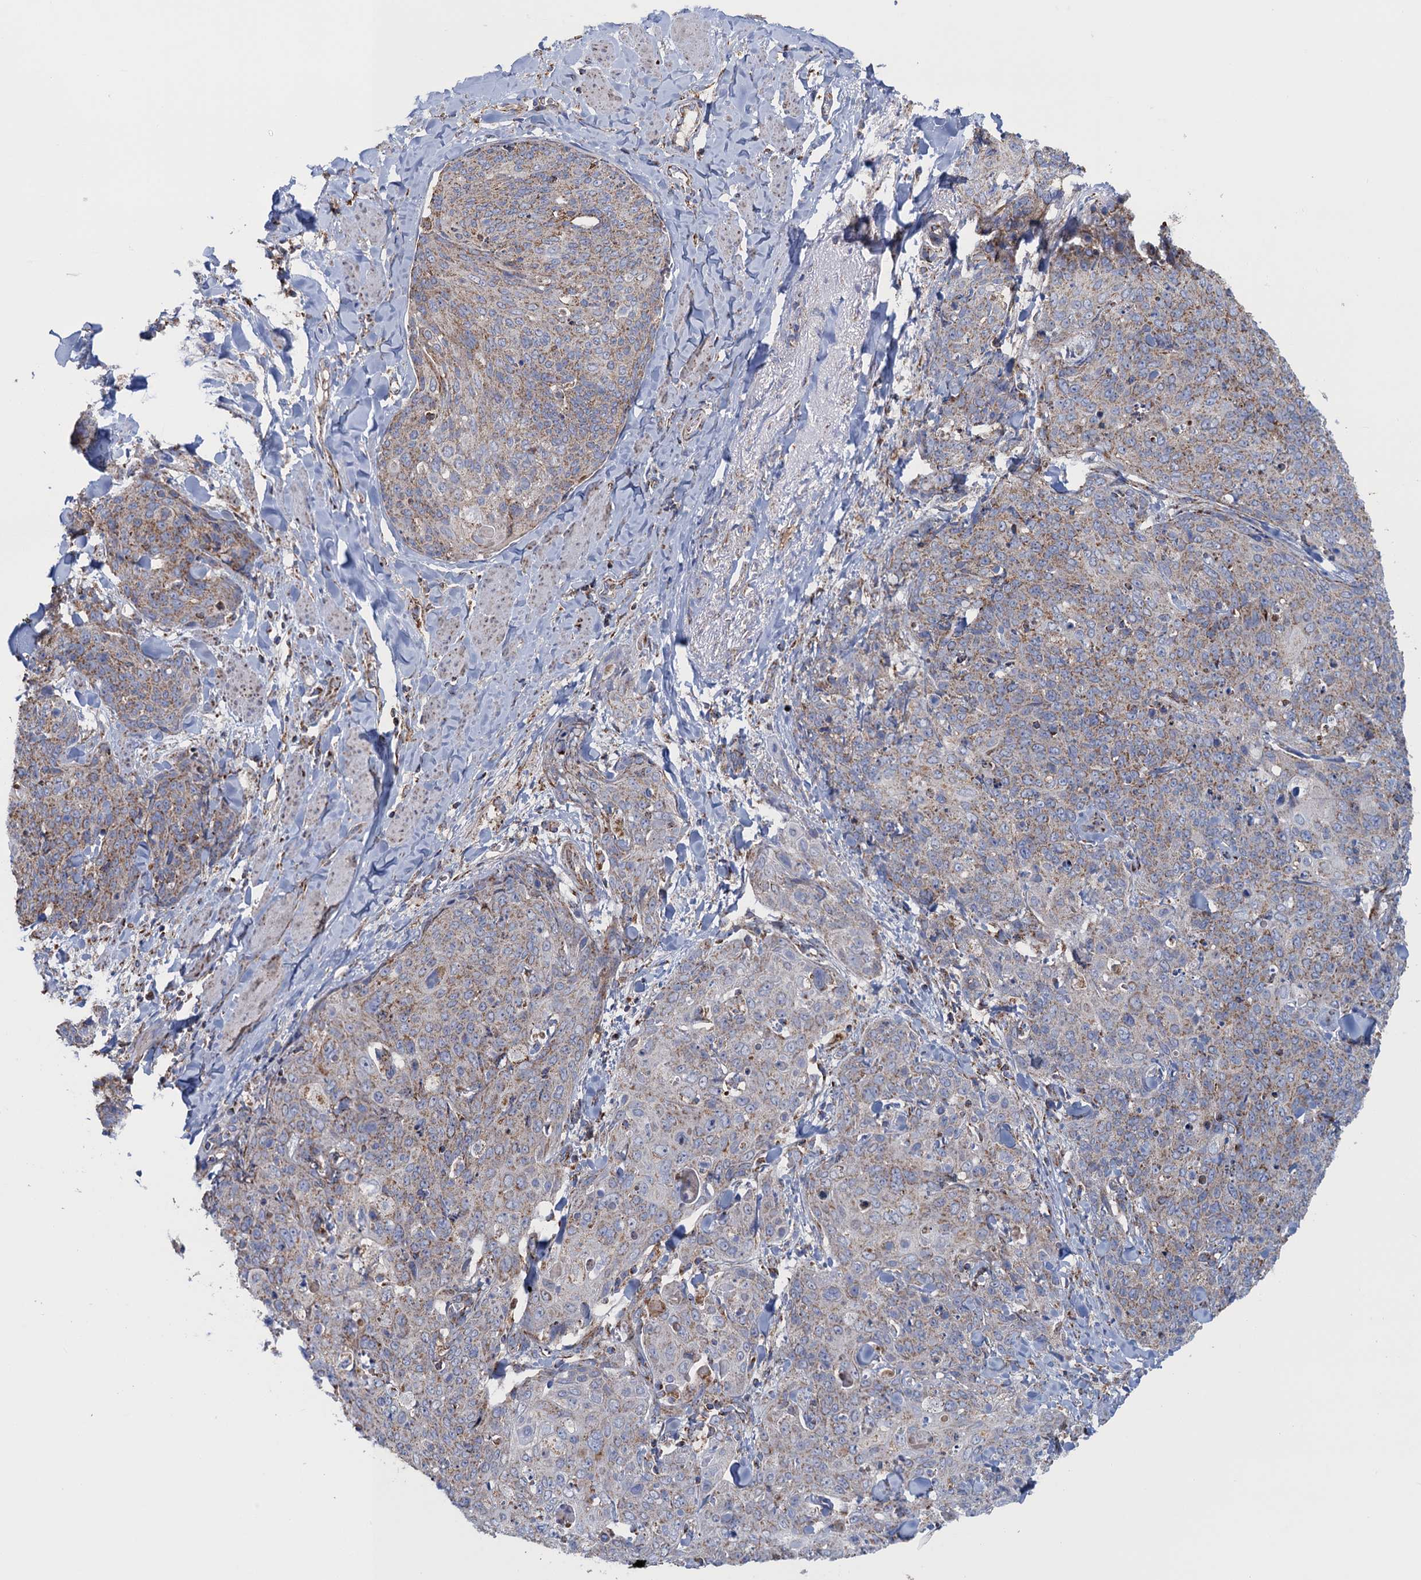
{"staining": {"intensity": "moderate", "quantity": ">75%", "location": "cytoplasmic/membranous"}, "tissue": "skin cancer", "cell_type": "Tumor cells", "image_type": "cancer", "snomed": [{"axis": "morphology", "description": "Squamous cell carcinoma, NOS"}, {"axis": "topography", "description": "Skin"}, {"axis": "topography", "description": "Vulva"}], "caption": "Tumor cells demonstrate moderate cytoplasmic/membranous positivity in approximately >75% of cells in skin cancer.", "gene": "GTPBP3", "patient": {"sex": "female", "age": 85}}